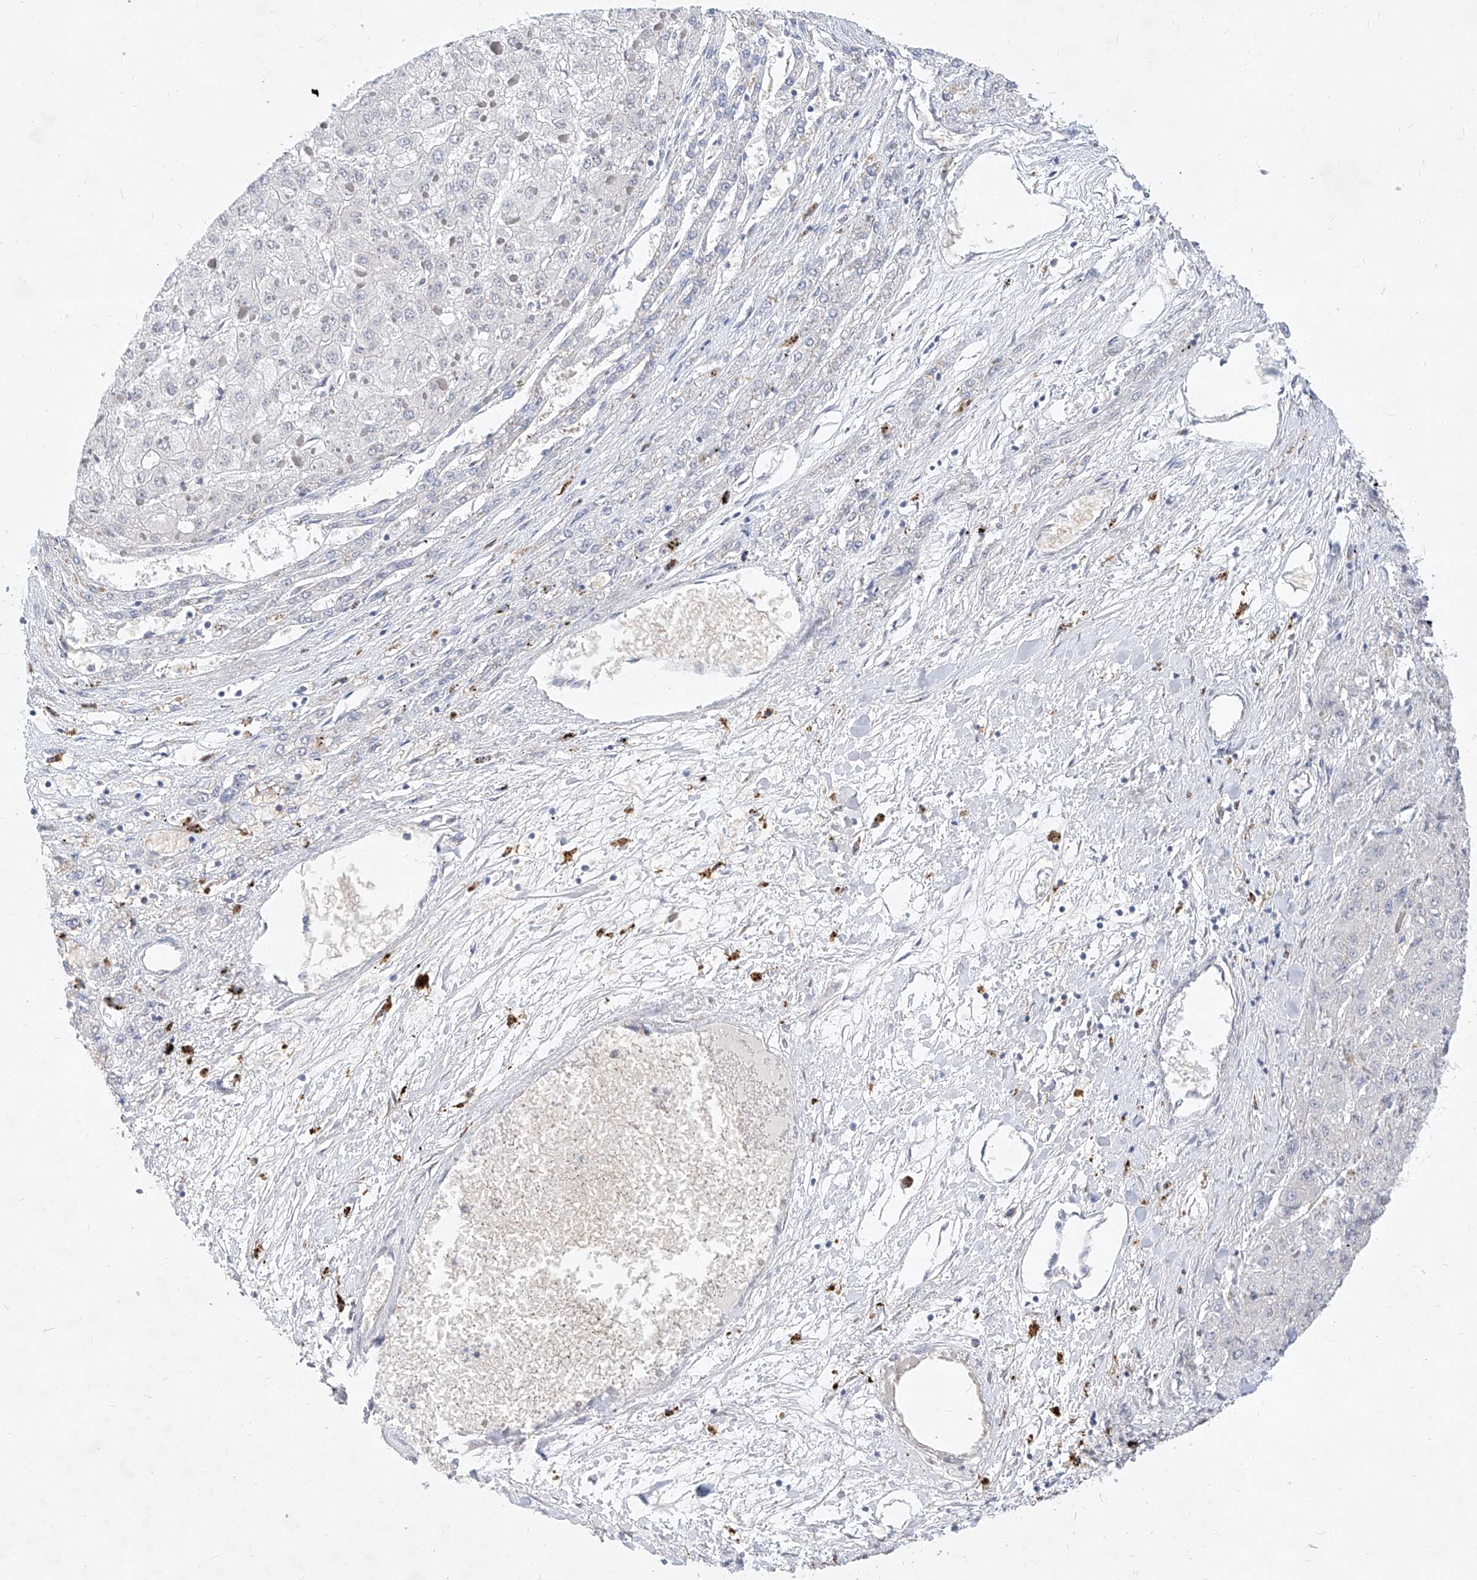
{"staining": {"intensity": "negative", "quantity": "none", "location": "none"}, "tissue": "liver cancer", "cell_type": "Tumor cells", "image_type": "cancer", "snomed": [{"axis": "morphology", "description": "Carcinoma, Hepatocellular, NOS"}, {"axis": "topography", "description": "Liver"}], "caption": "This is an immunohistochemistry micrograph of human liver cancer. There is no staining in tumor cells.", "gene": "MX2", "patient": {"sex": "female", "age": 73}}